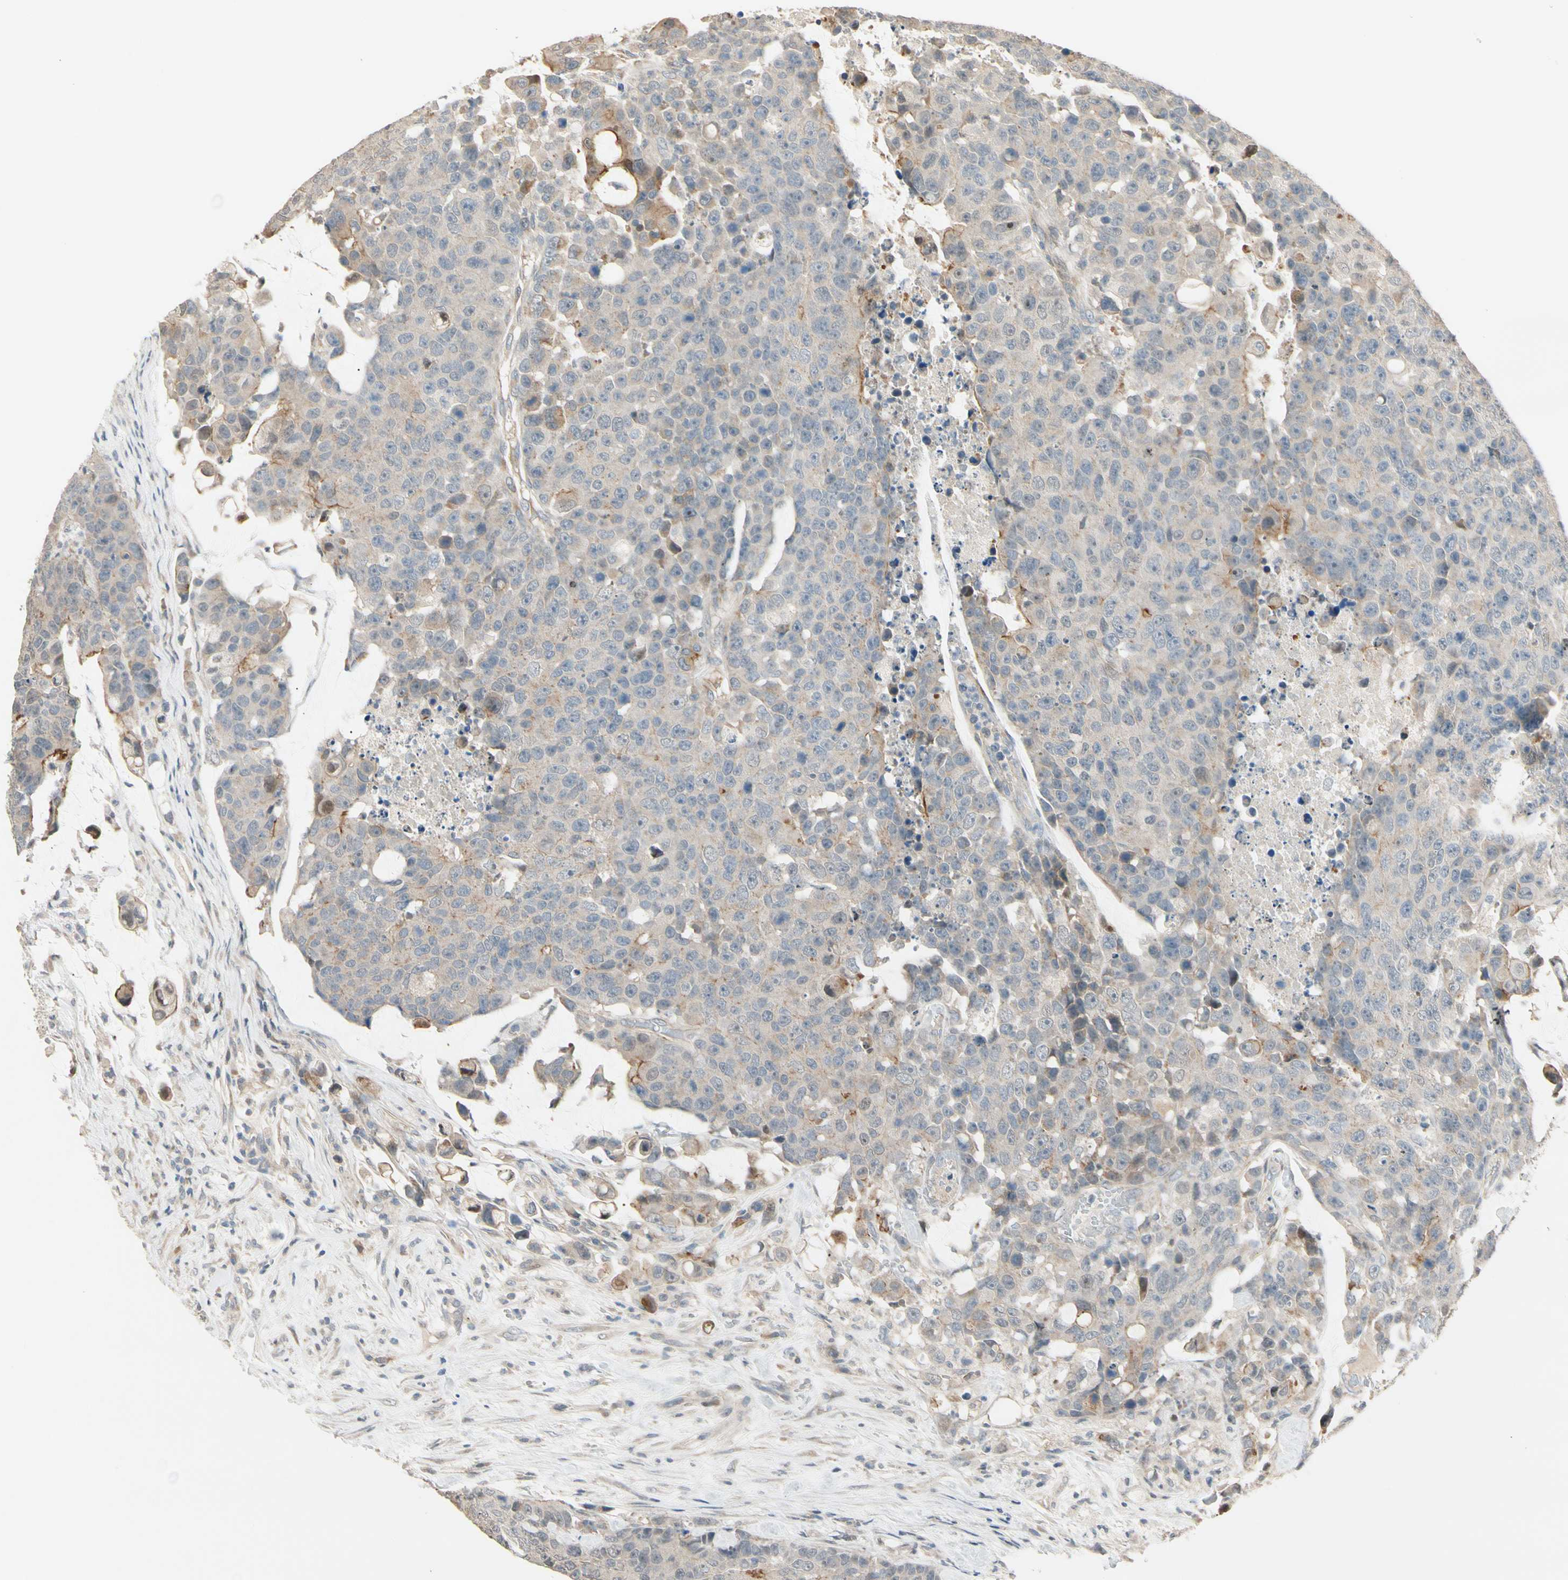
{"staining": {"intensity": "weak", "quantity": "<25%", "location": "cytoplasmic/membranous"}, "tissue": "colorectal cancer", "cell_type": "Tumor cells", "image_type": "cancer", "snomed": [{"axis": "morphology", "description": "Adenocarcinoma, NOS"}, {"axis": "topography", "description": "Colon"}], "caption": "The immunohistochemistry (IHC) histopathology image has no significant positivity in tumor cells of colorectal cancer tissue.", "gene": "P3H2", "patient": {"sex": "female", "age": 86}}